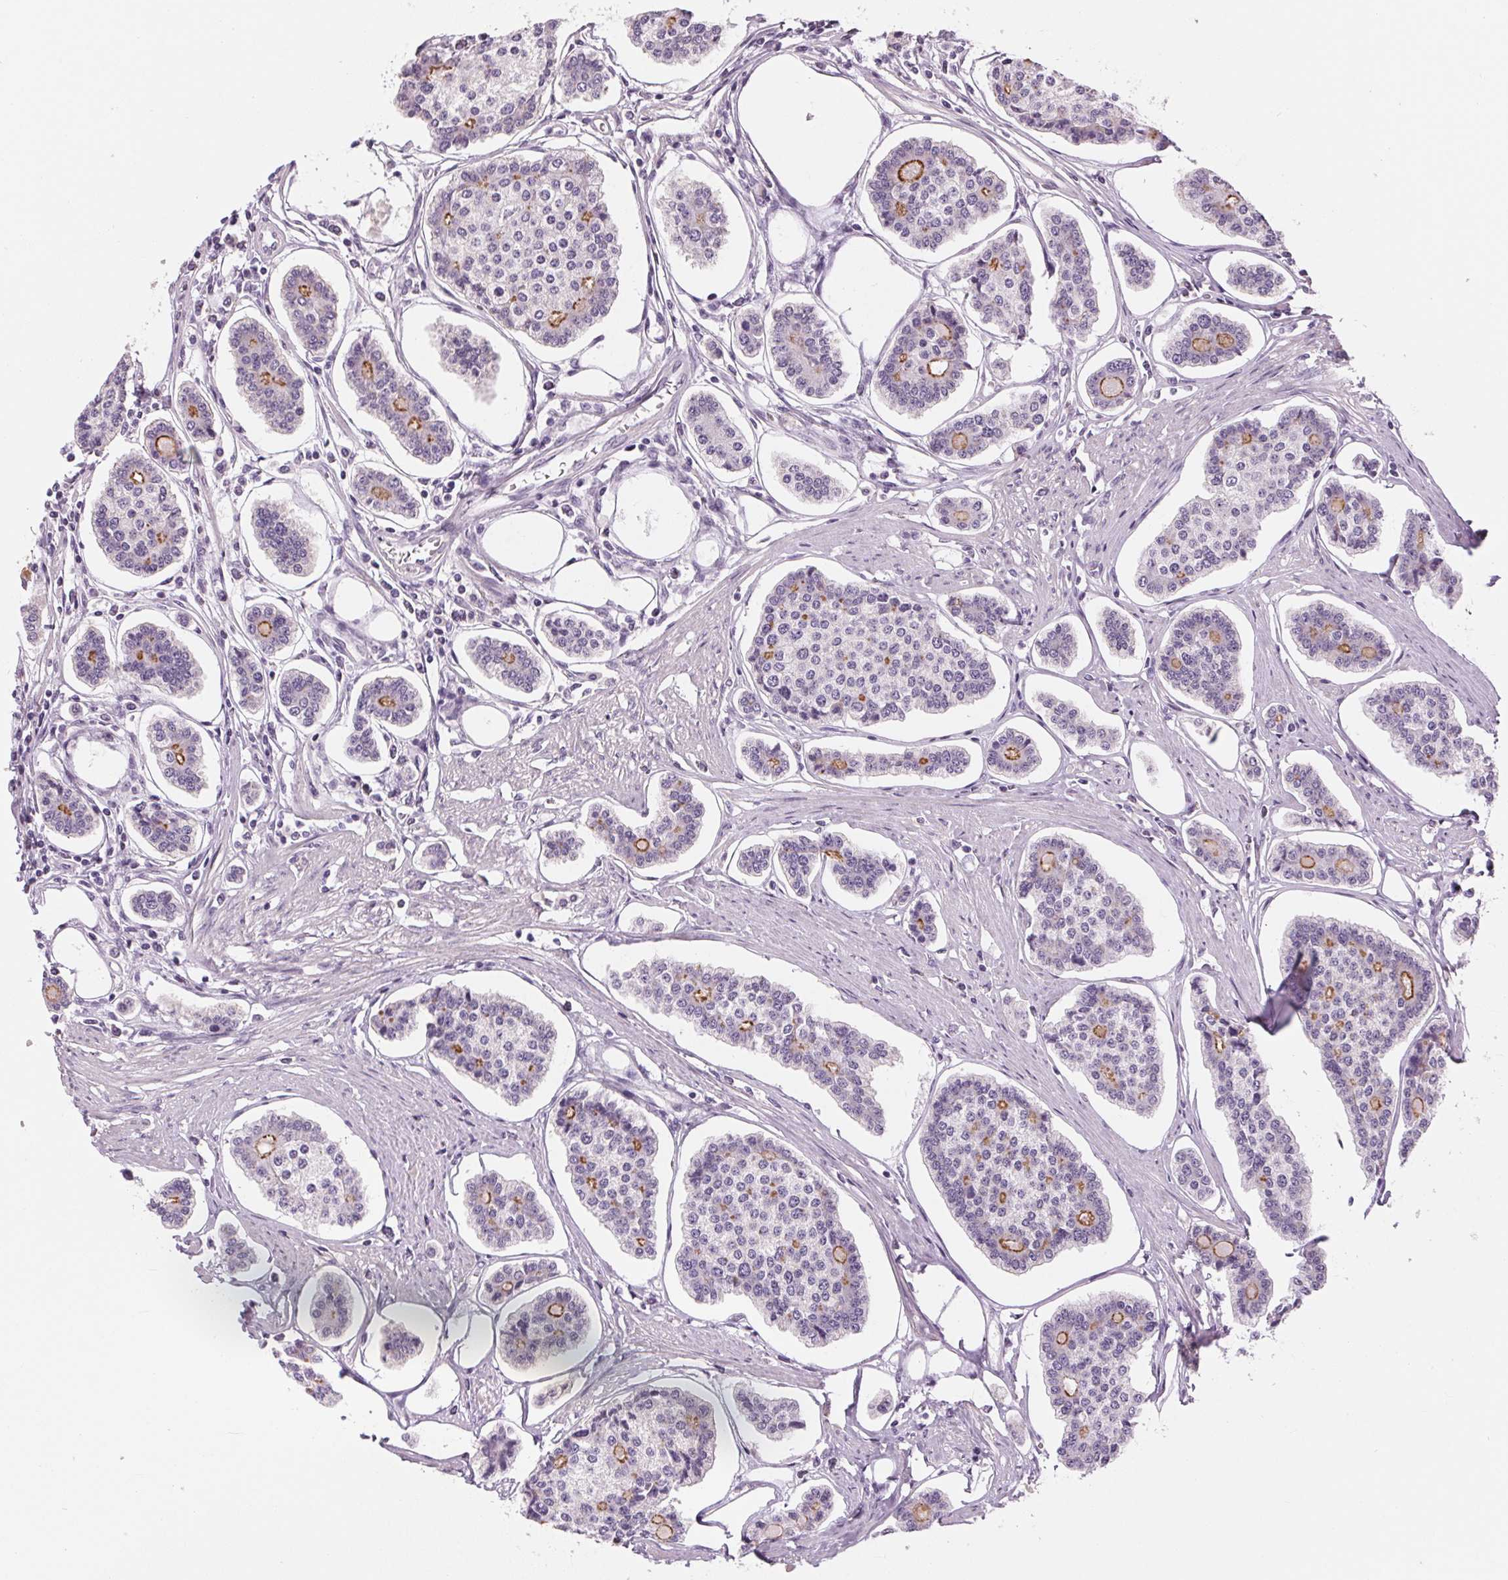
{"staining": {"intensity": "moderate", "quantity": "<25%", "location": "cytoplasmic/membranous"}, "tissue": "carcinoid", "cell_type": "Tumor cells", "image_type": "cancer", "snomed": [{"axis": "morphology", "description": "Carcinoid, malignant, NOS"}, {"axis": "topography", "description": "Small intestine"}], "caption": "Immunohistochemical staining of carcinoid displays low levels of moderate cytoplasmic/membranous positivity in approximately <25% of tumor cells.", "gene": "MISP", "patient": {"sex": "female", "age": 65}}